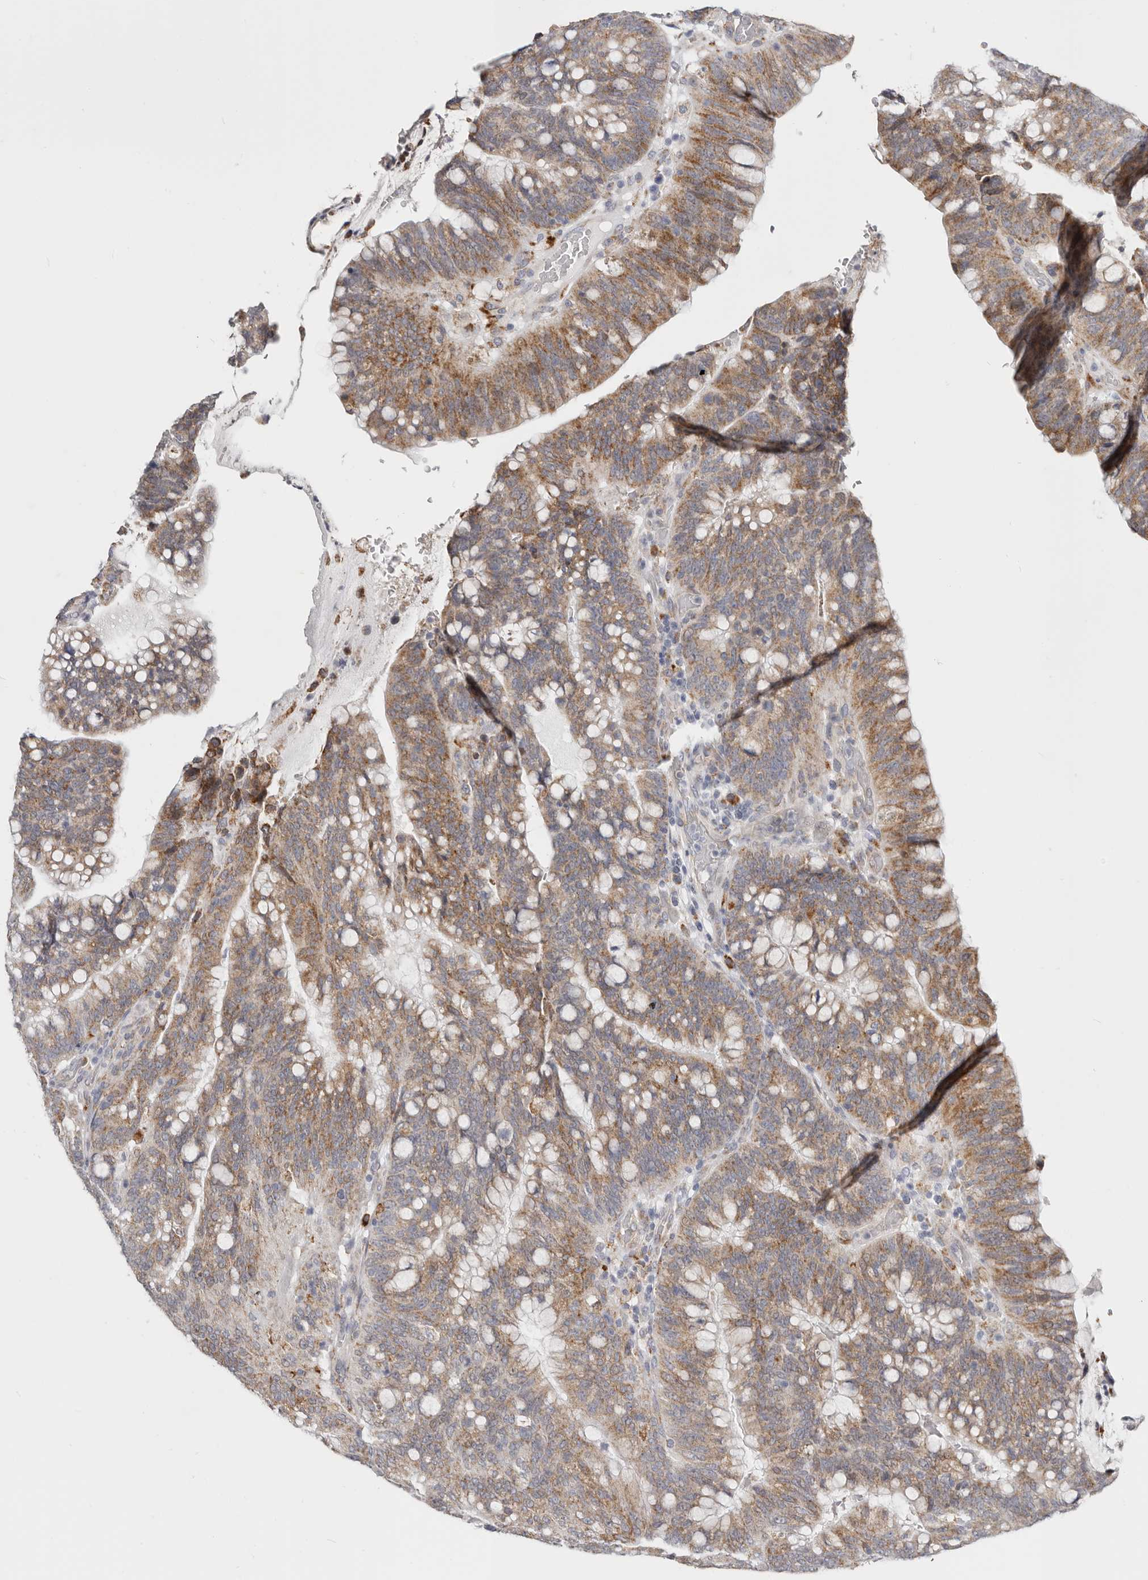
{"staining": {"intensity": "moderate", "quantity": ">75%", "location": "cytoplasmic/membranous"}, "tissue": "colorectal cancer", "cell_type": "Tumor cells", "image_type": "cancer", "snomed": [{"axis": "morphology", "description": "Adenocarcinoma, NOS"}, {"axis": "topography", "description": "Colon"}], "caption": "Tumor cells reveal medium levels of moderate cytoplasmic/membranous expression in approximately >75% of cells in human adenocarcinoma (colorectal).", "gene": "IL32", "patient": {"sex": "female", "age": 66}}